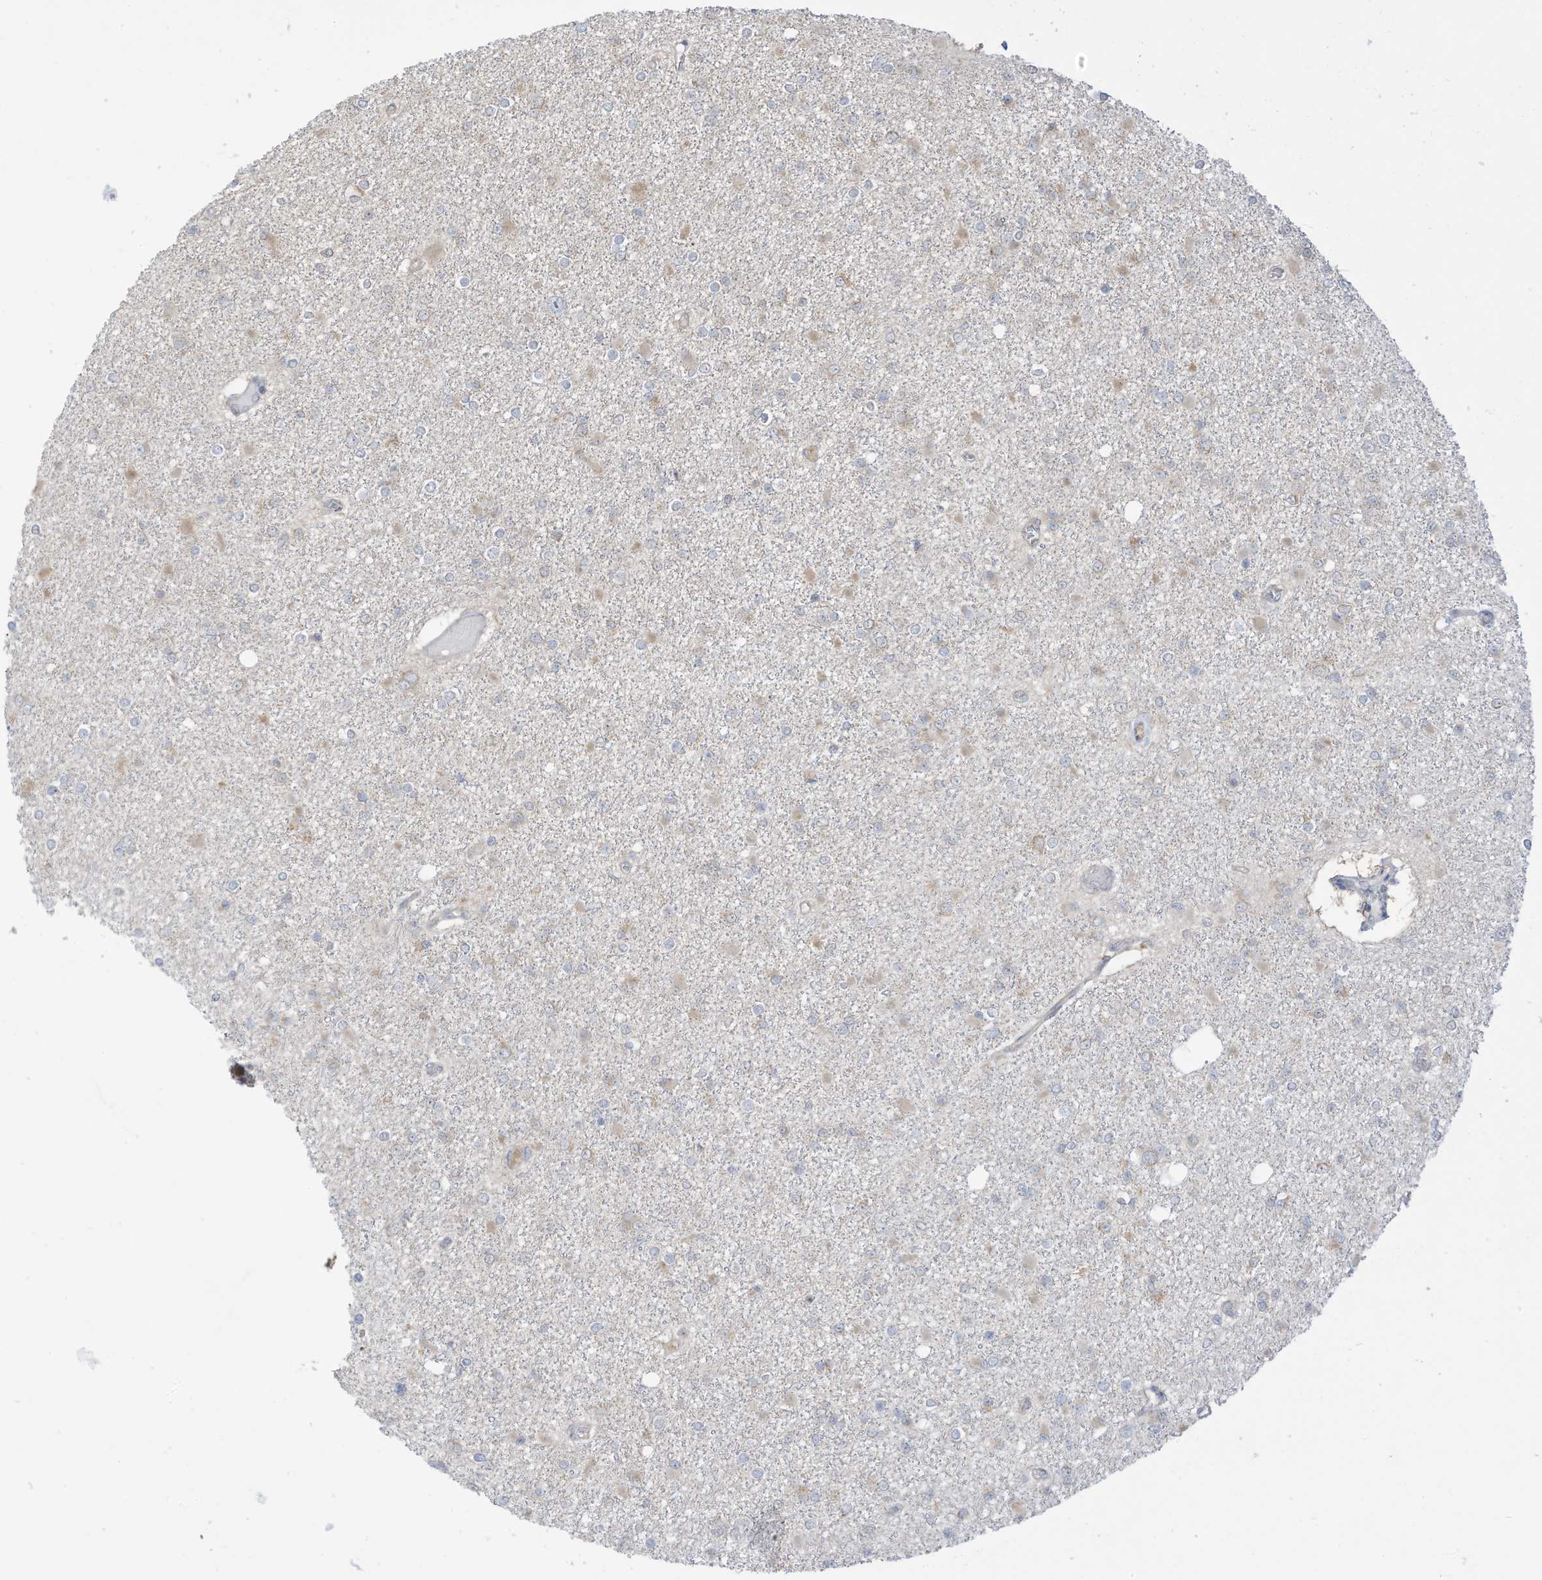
{"staining": {"intensity": "negative", "quantity": "none", "location": "none"}, "tissue": "glioma", "cell_type": "Tumor cells", "image_type": "cancer", "snomed": [{"axis": "morphology", "description": "Glioma, malignant, Low grade"}, {"axis": "topography", "description": "Brain"}], "caption": "This photomicrograph is of malignant glioma (low-grade) stained with IHC to label a protein in brown with the nuclei are counter-stained blue. There is no expression in tumor cells.", "gene": "LRRN2", "patient": {"sex": "female", "age": 22}}